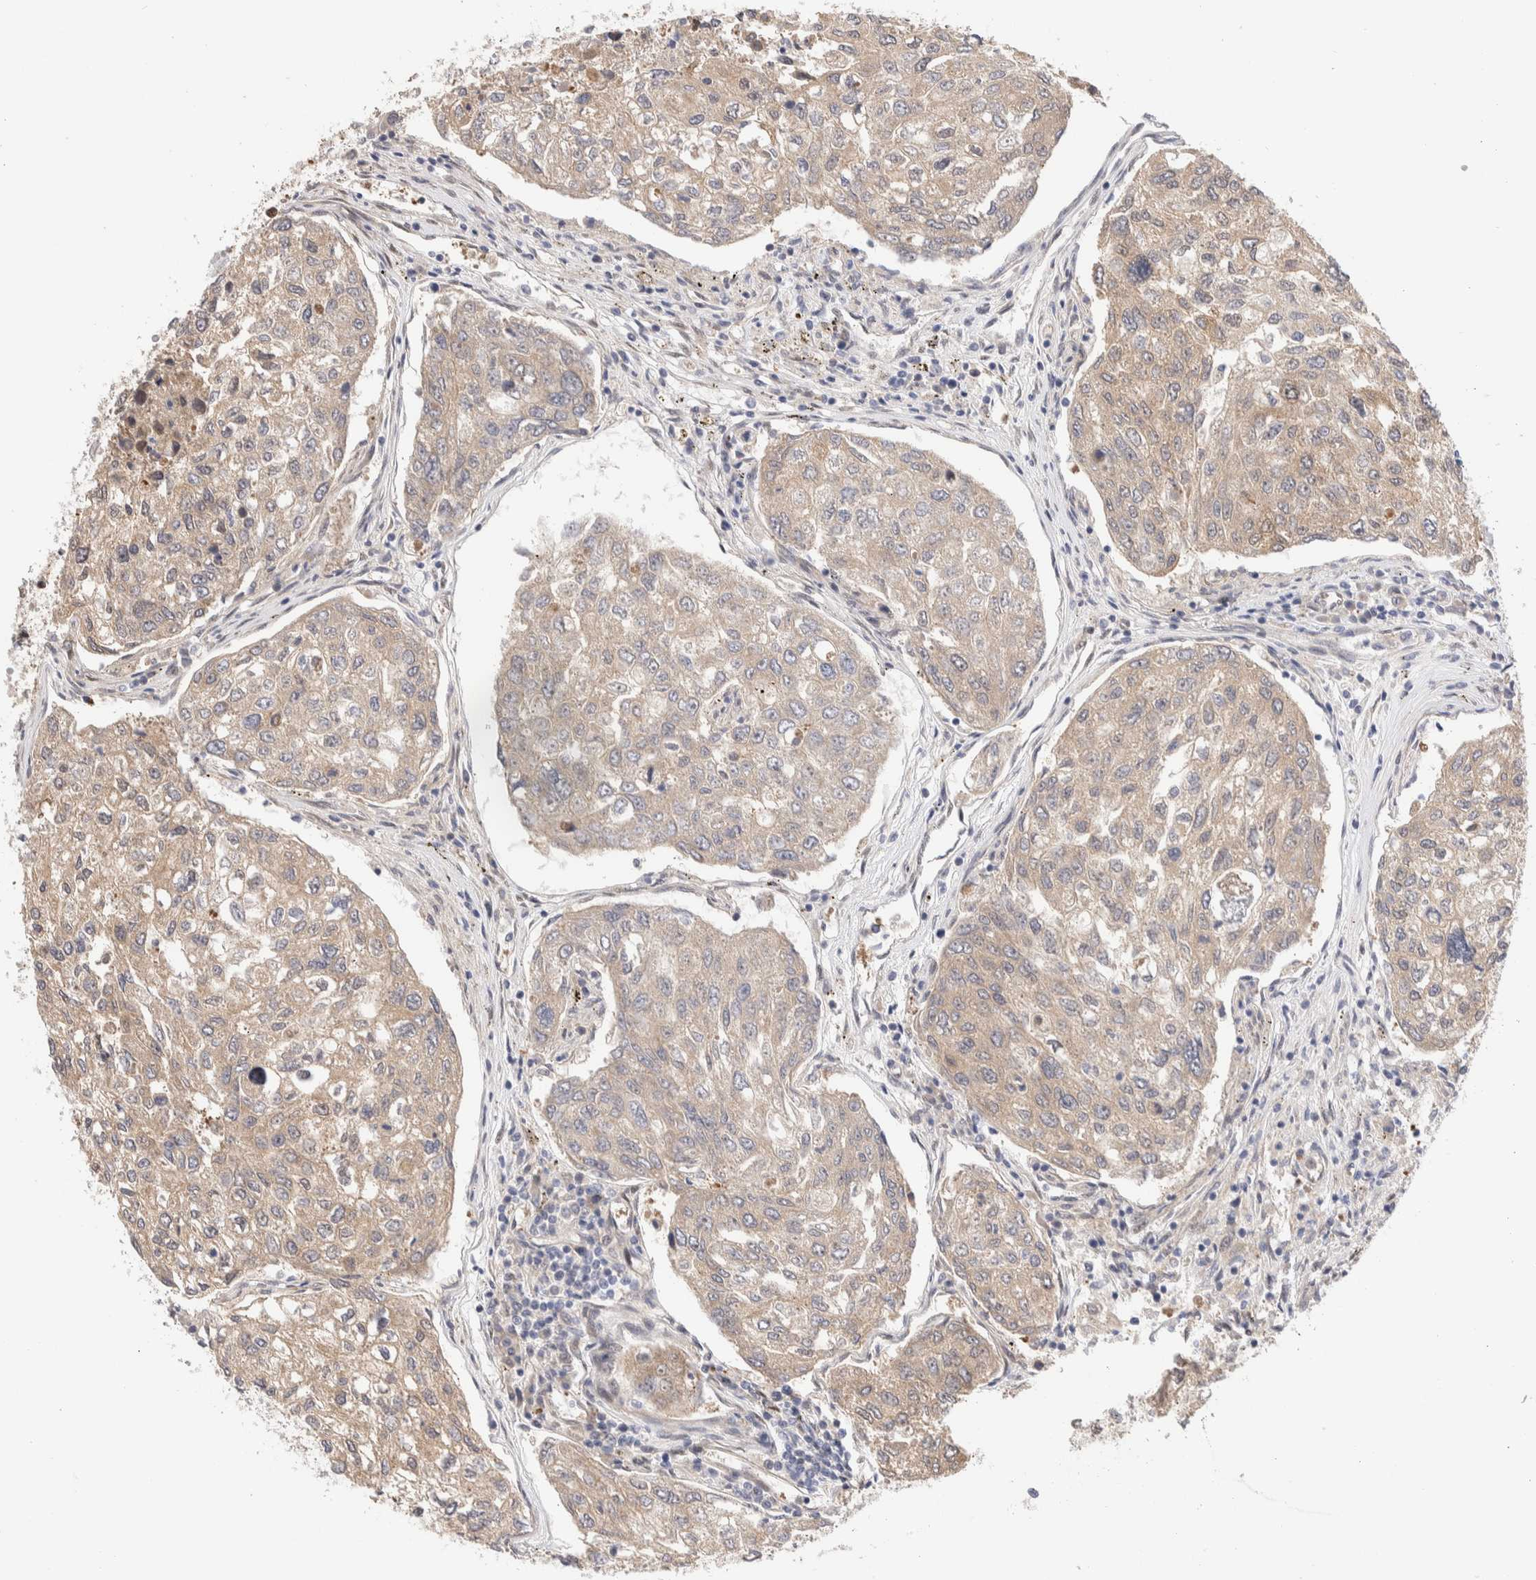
{"staining": {"intensity": "weak", "quantity": ">75%", "location": "cytoplasmic/membranous"}, "tissue": "urothelial cancer", "cell_type": "Tumor cells", "image_type": "cancer", "snomed": [{"axis": "morphology", "description": "Urothelial carcinoma, High grade"}, {"axis": "topography", "description": "Lymph node"}, {"axis": "topography", "description": "Urinary bladder"}], "caption": "Weak cytoplasmic/membranous staining for a protein is seen in about >75% of tumor cells of urothelial carcinoma (high-grade) using immunohistochemistry.", "gene": "NSMAF", "patient": {"sex": "male", "age": 51}}